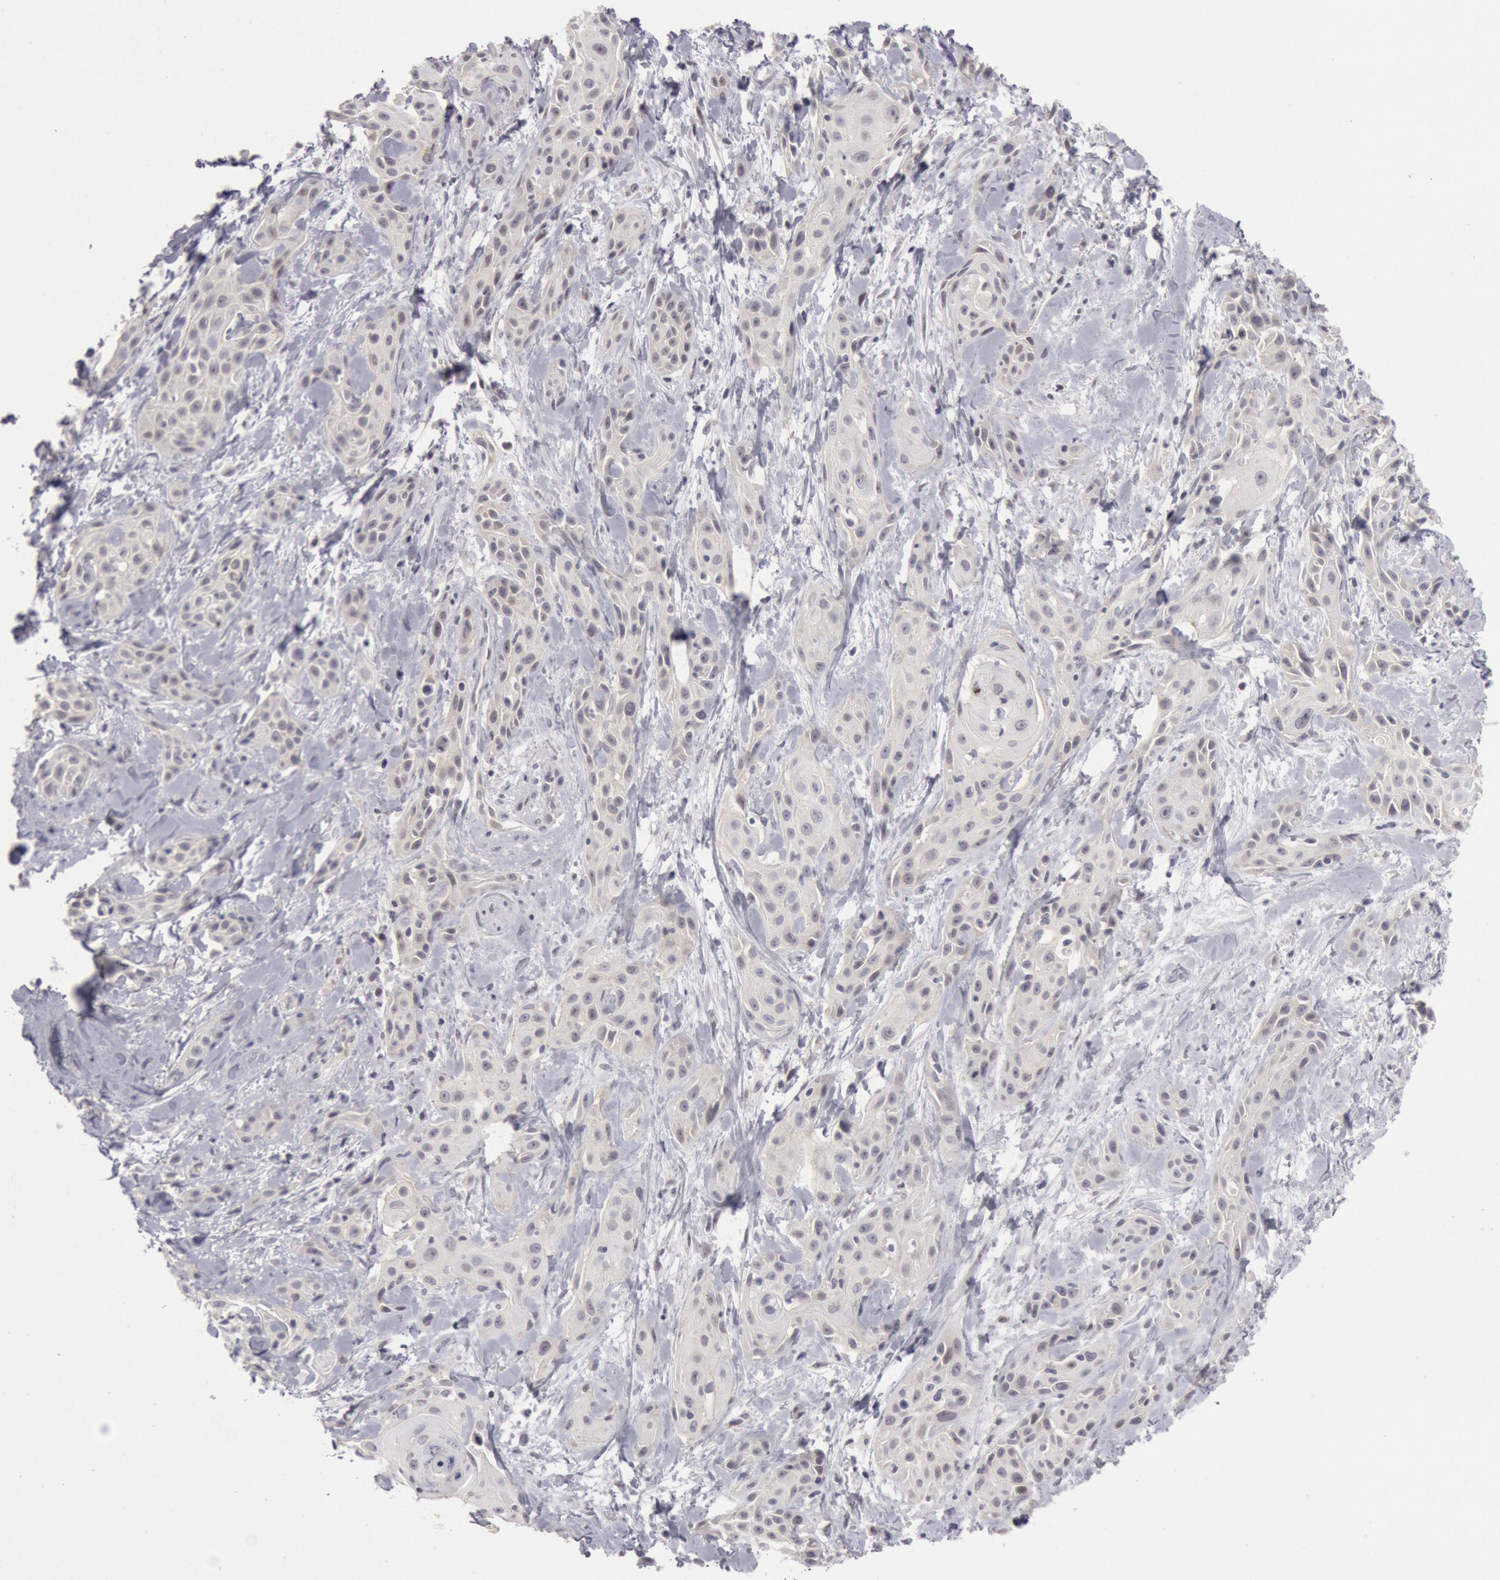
{"staining": {"intensity": "negative", "quantity": "none", "location": "none"}, "tissue": "skin cancer", "cell_type": "Tumor cells", "image_type": "cancer", "snomed": [{"axis": "morphology", "description": "Squamous cell carcinoma, NOS"}, {"axis": "topography", "description": "Skin"}, {"axis": "topography", "description": "Anal"}], "caption": "Immunohistochemistry (IHC) histopathology image of neoplastic tissue: skin cancer (squamous cell carcinoma) stained with DAB shows no significant protein positivity in tumor cells.", "gene": "JOSD1", "patient": {"sex": "male", "age": 64}}